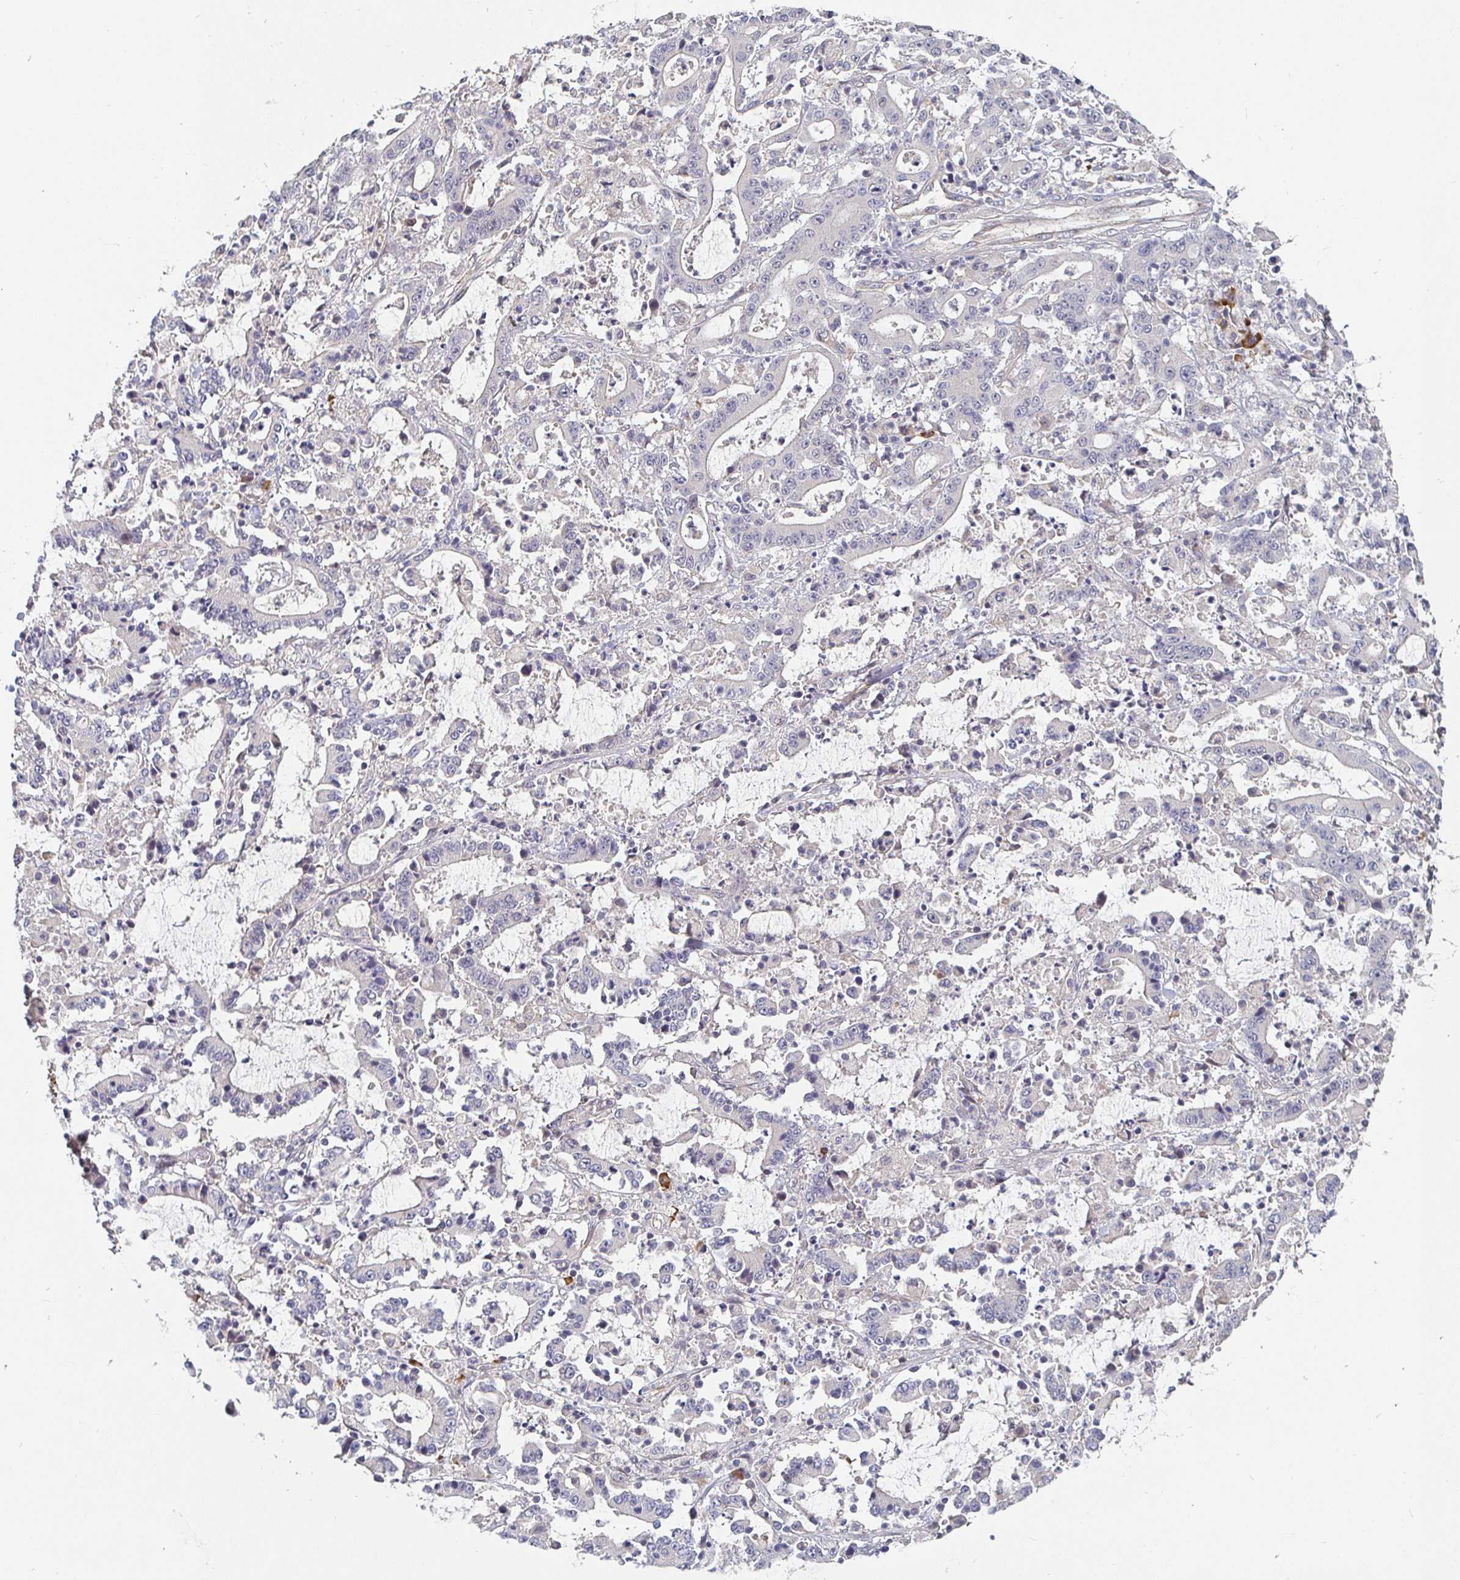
{"staining": {"intensity": "negative", "quantity": "none", "location": "none"}, "tissue": "stomach cancer", "cell_type": "Tumor cells", "image_type": "cancer", "snomed": [{"axis": "morphology", "description": "Adenocarcinoma, NOS"}, {"axis": "topography", "description": "Stomach, upper"}], "caption": "A photomicrograph of adenocarcinoma (stomach) stained for a protein reveals no brown staining in tumor cells. (Stains: DAB (3,3'-diaminobenzidine) IHC with hematoxylin counter stain, Microscopy: brightfield microscopy at high magnification).", "gene": "MEIS1", "patient": {"sex": "male", "age": 68}}